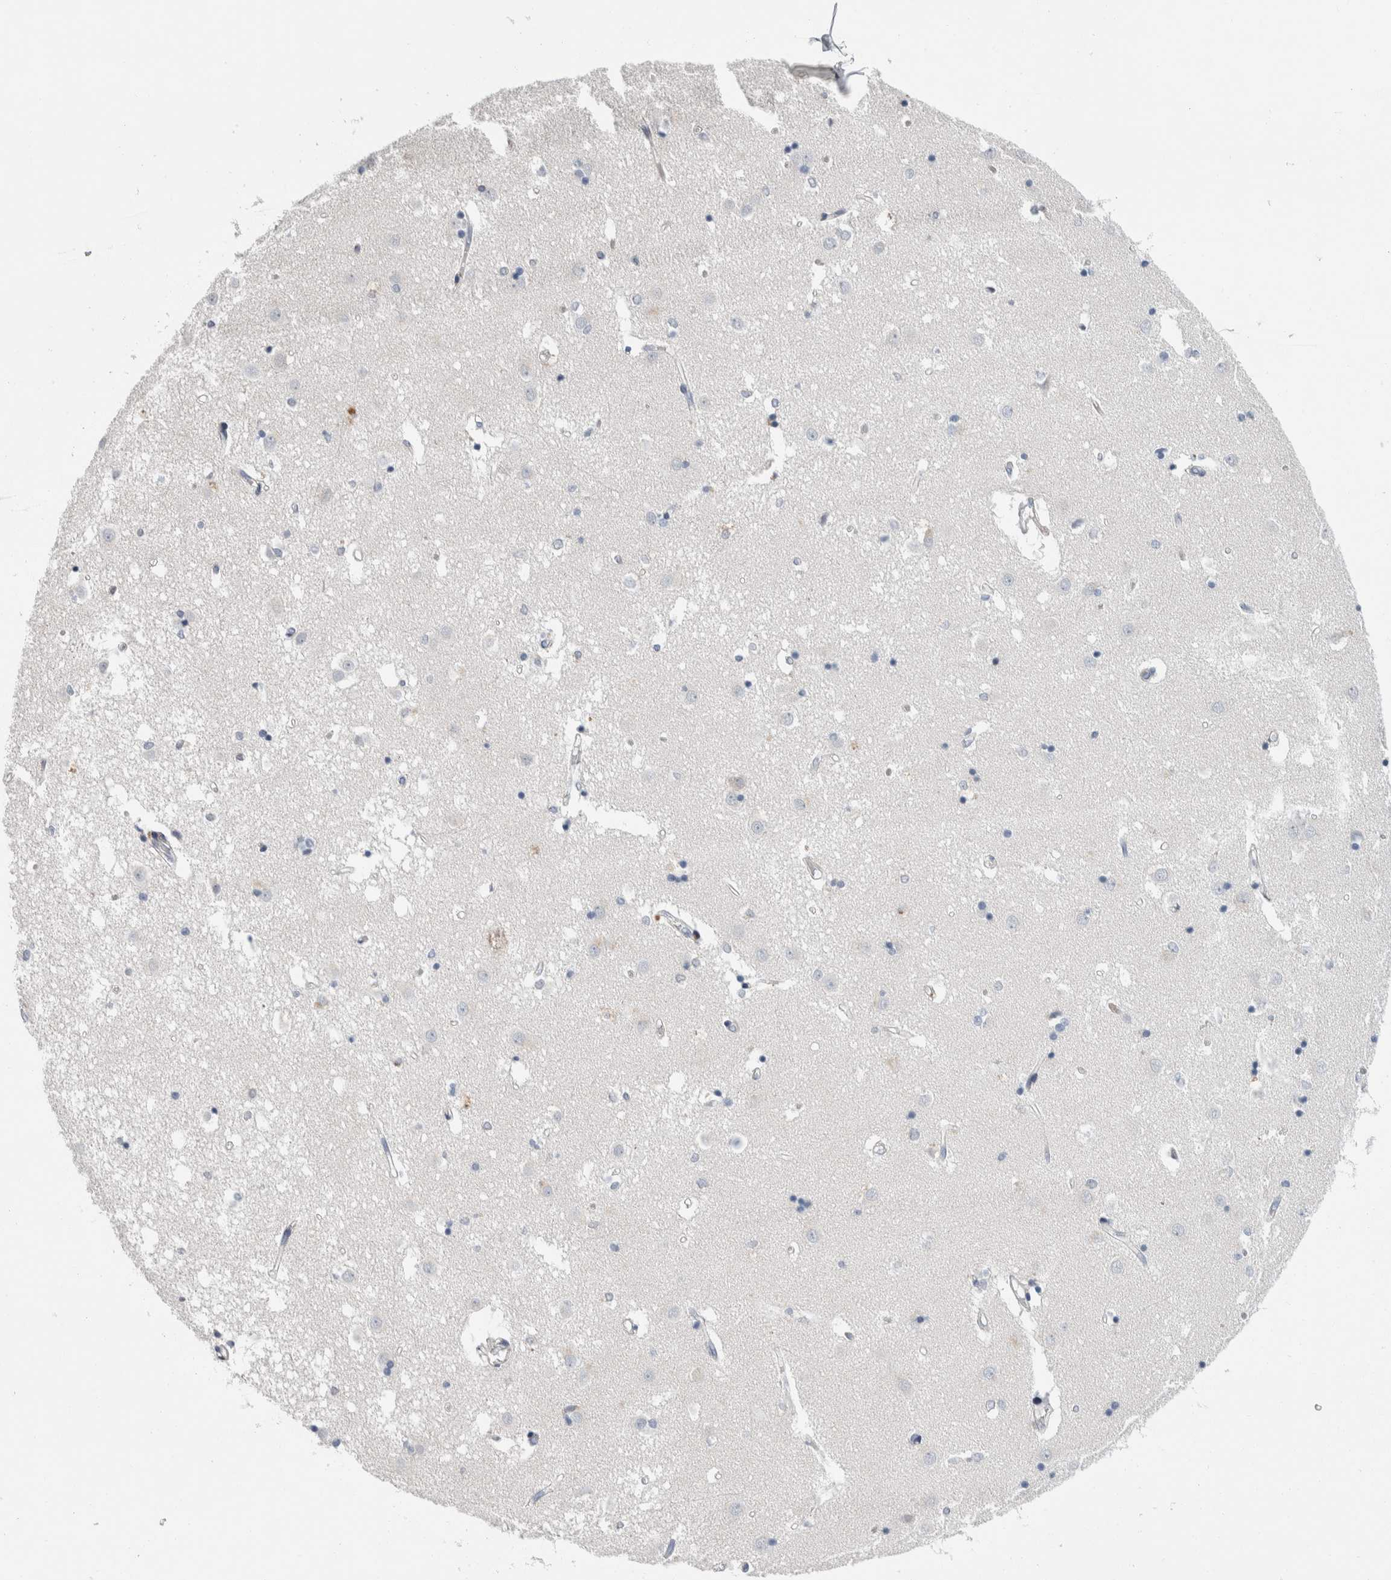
{"staining": {"intensity": "negative", "quantity": "none", "location": "none"}, "tissue": "caudate", "cell_type": "Glial cells", "image_type": "normal", "snomed": [{"axis": "morphology", "description": "Normal tissue, NOS"}, {"axis": "topography", "description": "Lateral ventricle wall"}], "caption": "Glial cells are negative for protein expression in benign human caudate.", "gene": "ENGASE", "patient": {"sex": "male", "age": 45}}